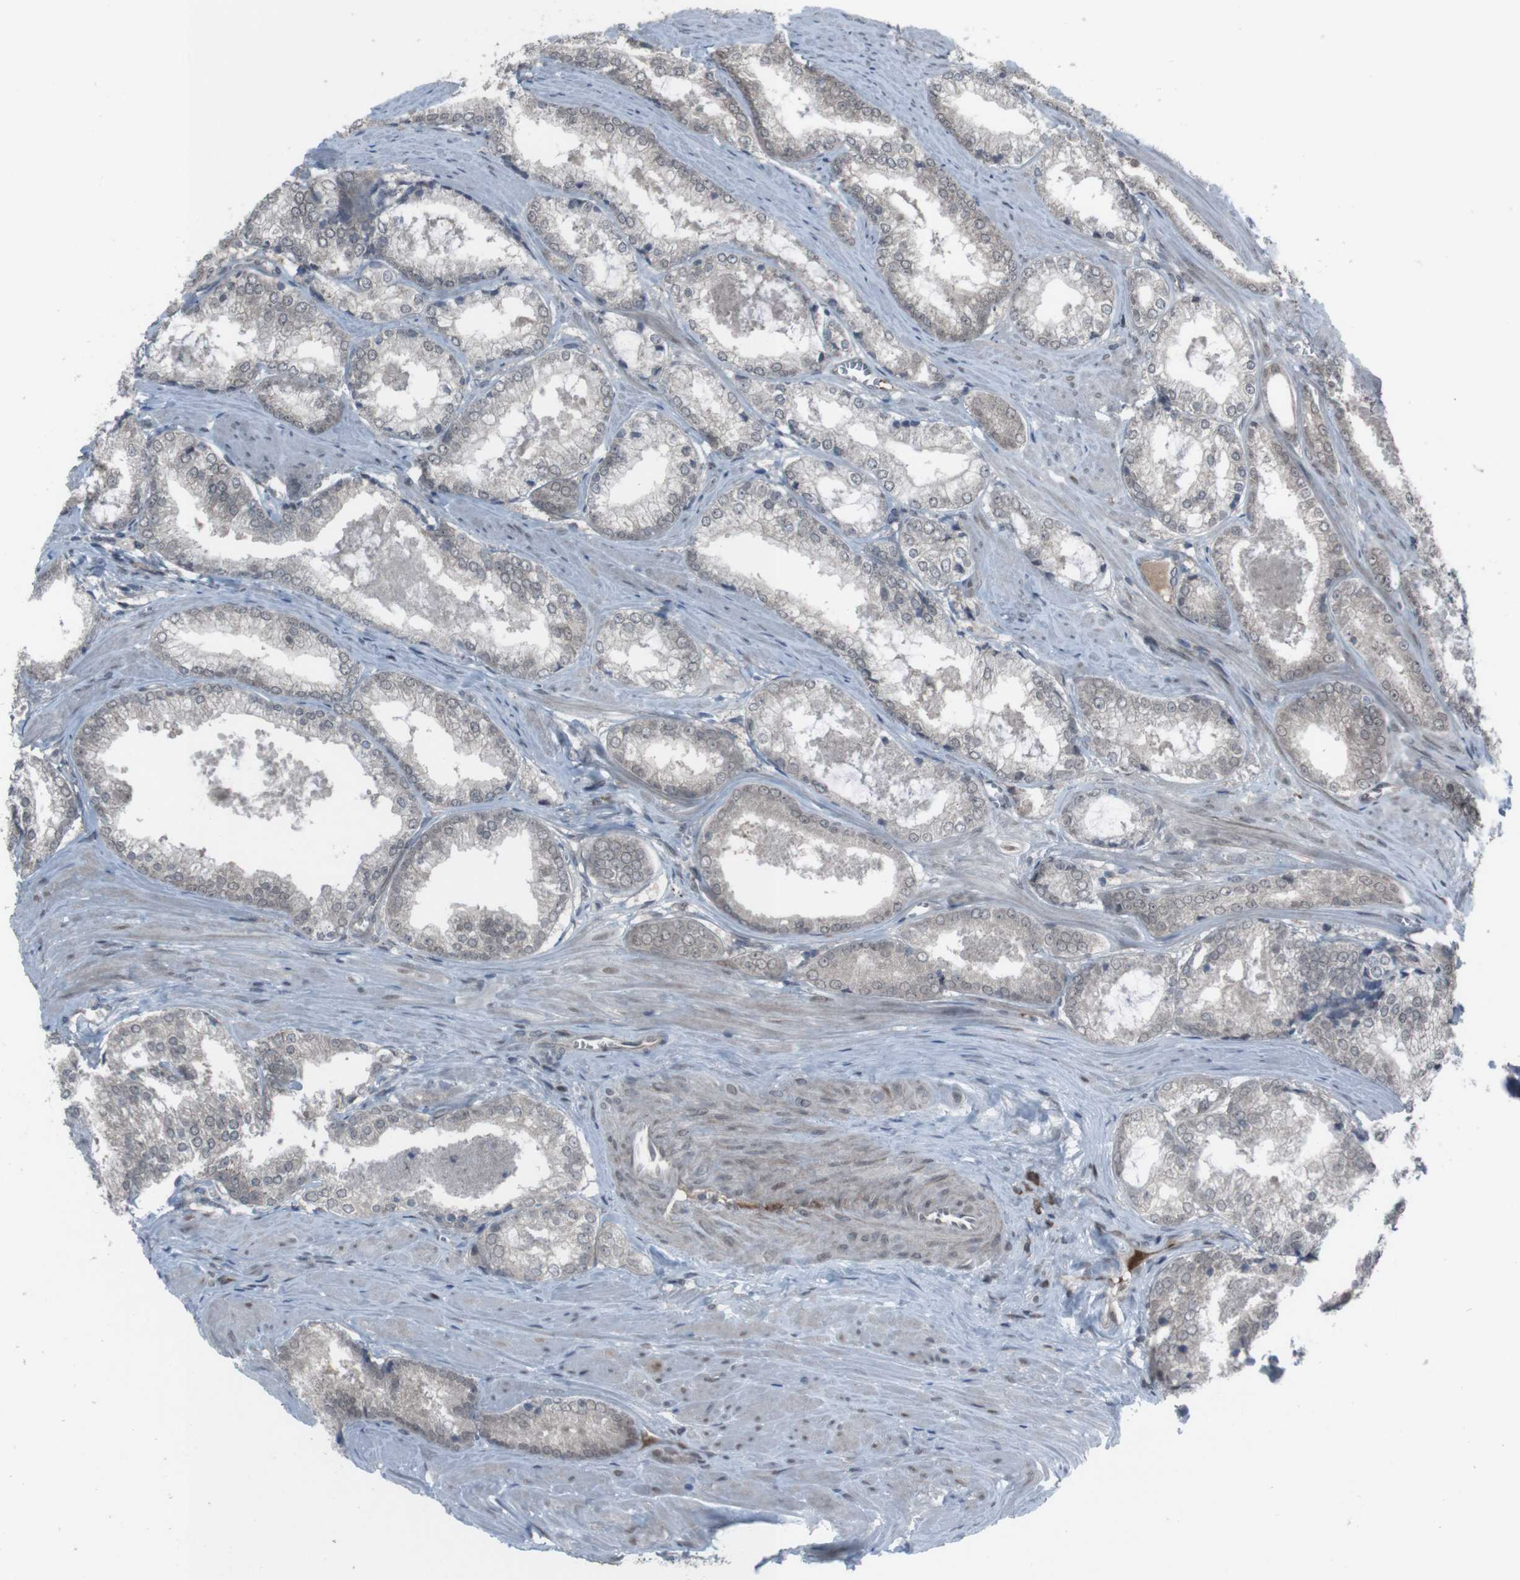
{"staining": {"intensity": "negative", "quantity": "none", "location": "none"}, "tissue": "prostate cancer", "cell_type": "Tumor cells", "image_type": "cancer", "snomed": [{"axis": "morphology", "description": "Adenocarcinoma, Low grade"}, {"axis": "topography", "description": "Prostate"}], "caption": "Tumor cells are negative for brown protein staining in prostate adenocarcinoma (low-grade).", "gene": "SS18L1", "patient": {"sex": "male", "age": 64}}